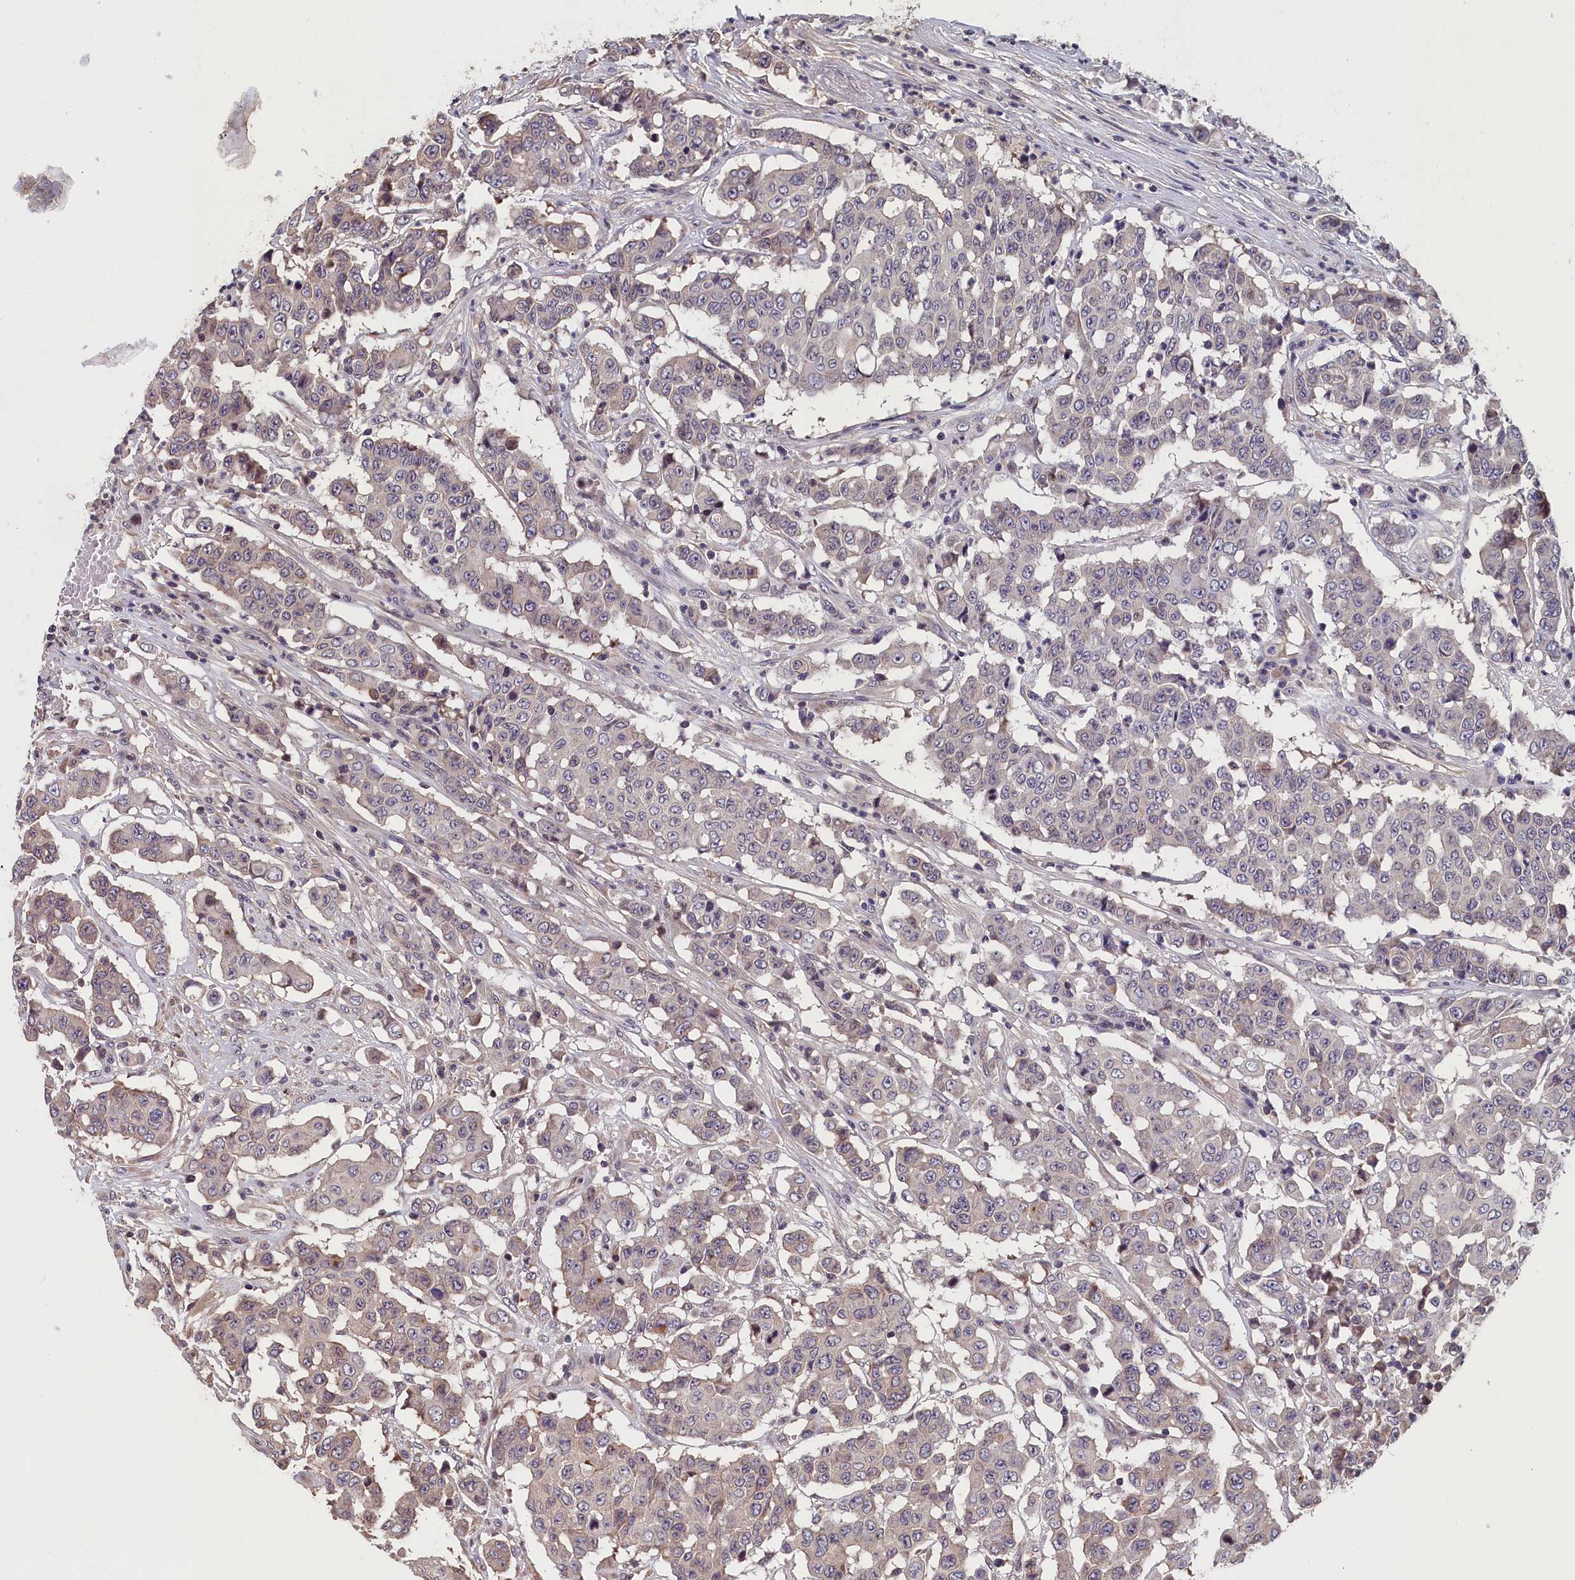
{"staining": {"intensity": "negative", "quantity": "none", "location": "none"}, "tissue": "colorectal cancer", "cell_type": "Tumor cells", "image_type": "cancer", "snomed": [{"axis": "morphology", "description": "Adenocarcinoma, NOS"}, {"axis": "topography", "description": "Colon"}], "caption": "Immunohistochemistry of human adenocarcinoma (colorectal) displays no staining in tumor cells.", "gene": "TMEM116", "patient": {"sex": "male", "age": 51}}